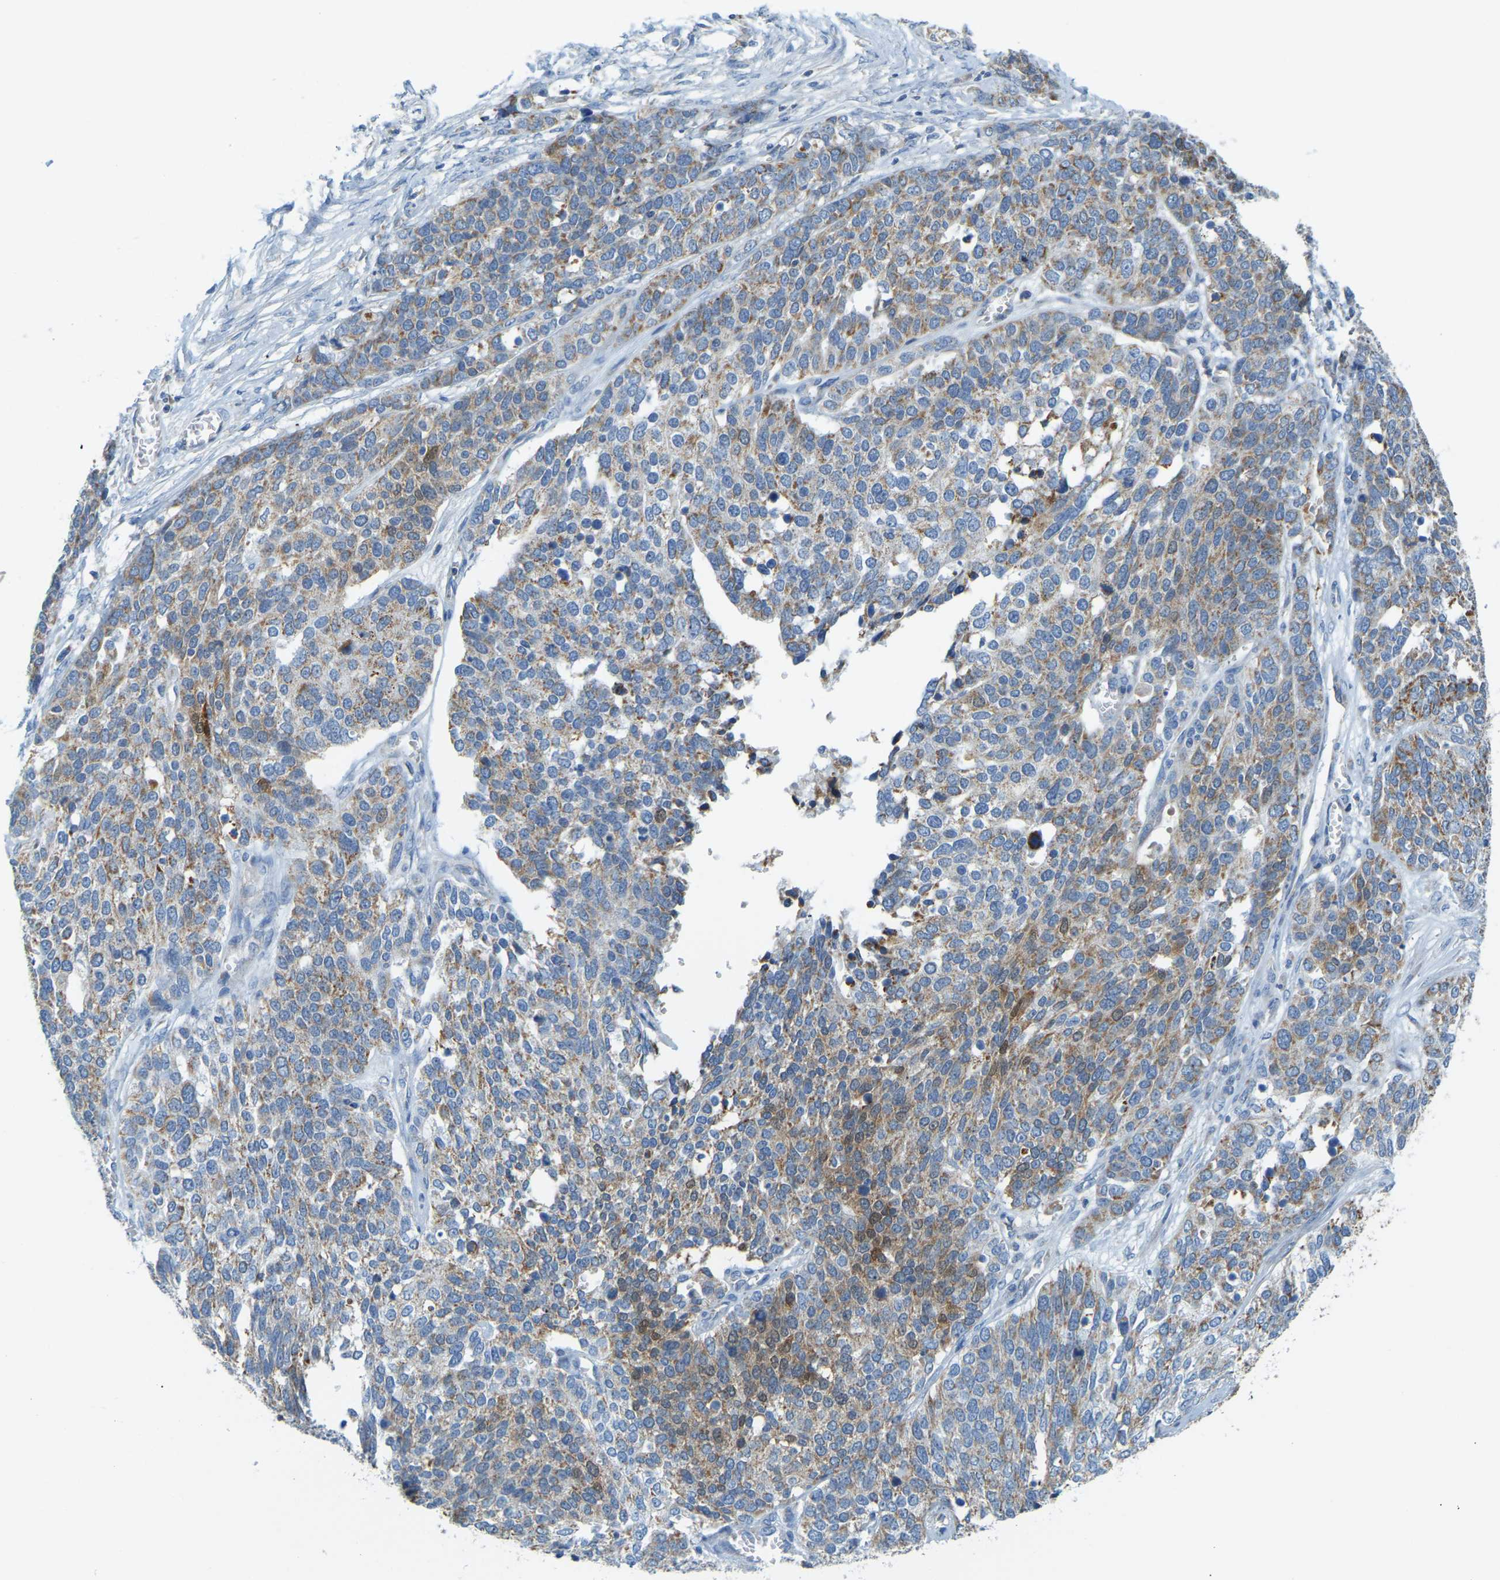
{"staining": {"intensity": "weak", "quantity": "25%-75%", "location": "cytoplasmic/membranous"}, "tissue": "ovarian cancer", "cell_type": "Tumor cells", "image_type": "cancer", "snomed": [{"axis": "morphology", "description": "Cystadenocarcinoma, serous, NOS"}, {"axis": "topography", "description": "Ovary"}], "caption": "Immunohistochemistry (IHC) image of ovarian cancer stained for a protein (brown), which exhibits low levels of weak cytoplasmic/membranous staining in approximately 25%-75% of tumor cells.", "gene": "GDA", "patient": {"sex": "female", "age": 44}}